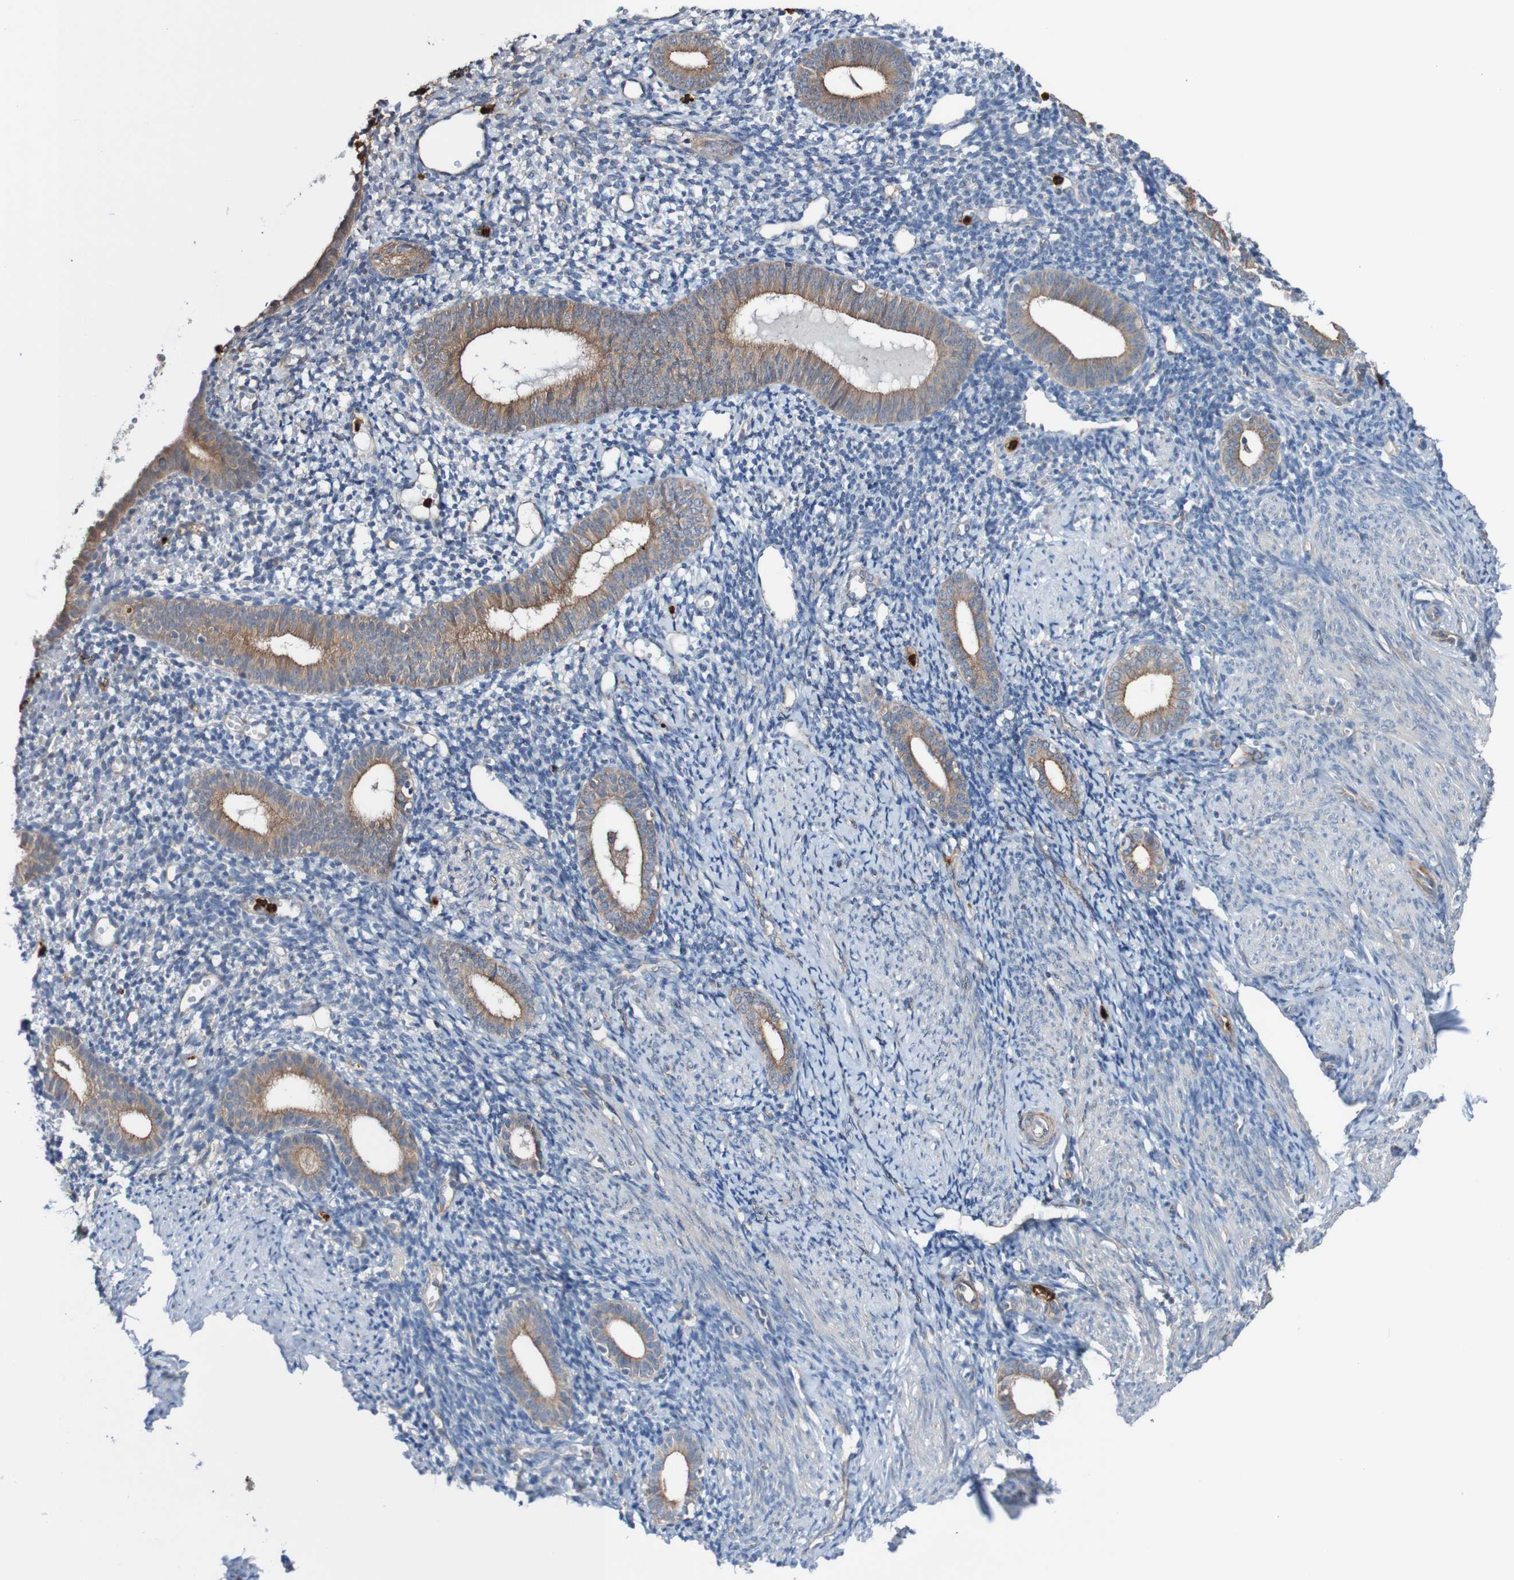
{"staining": {"intensity": "weak", "quantity": "<25%", "location": "cytoplasmic/membranous"}, "tissue": "endometrium", "cell_type": "Cells in endometrial stroma", "image_type": "normal", "snomed": [{"axis": "morphology", "description": "Normal tissue, NOS"}, {"axis": "topography", "description": "Endometrium"}], "caption": "IHC photomicrograph of unremarkable endometrium: endometrium stained with DAB demonstrates no significant protein staining in cells in endometrial stroma.", "gene": "ST8SIA6", "patient": {"sex": "female", "age": 50}}